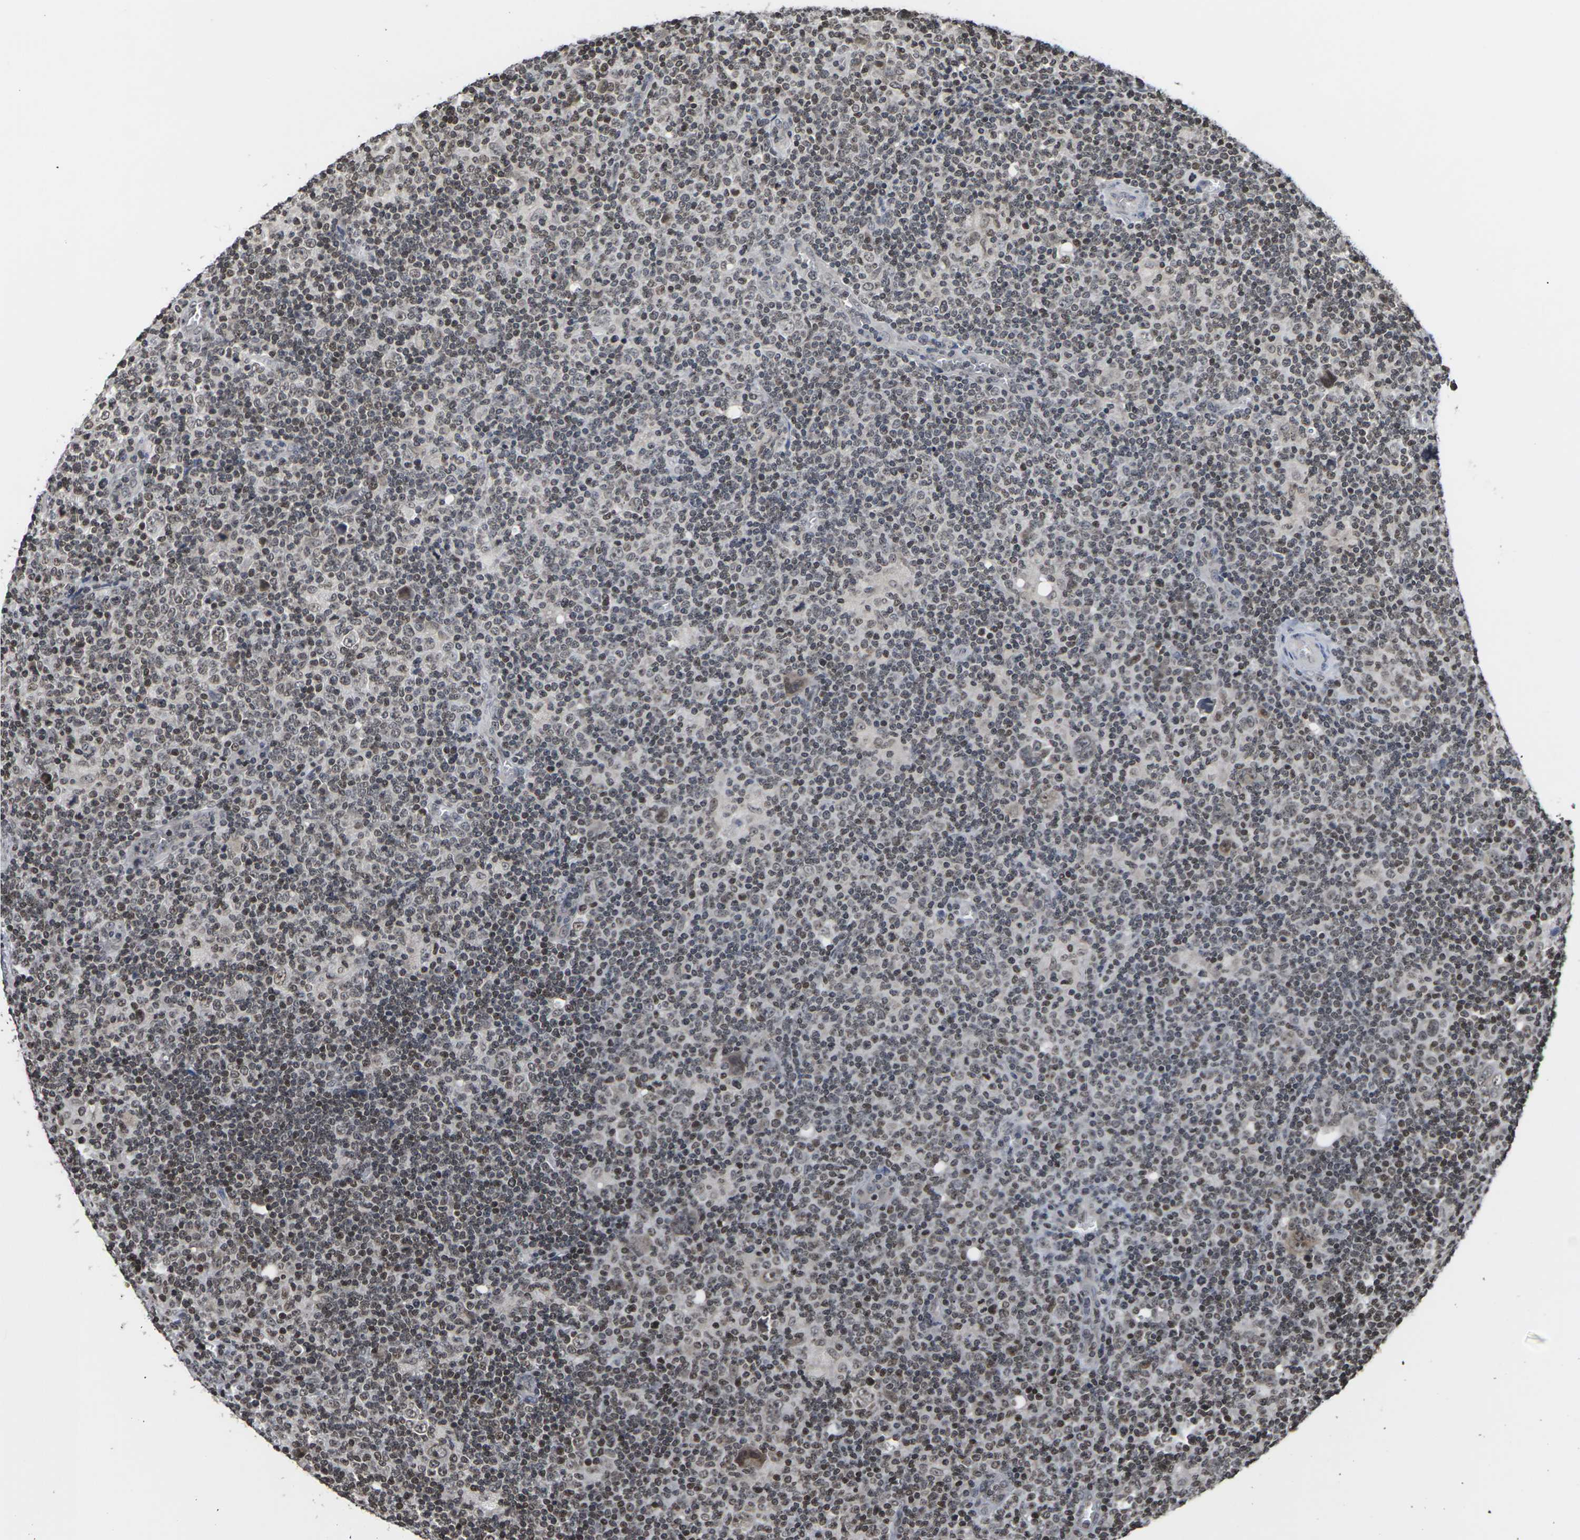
{"staining": {"intensity": "moderate", "quantity": "25%-75%", "location": "nuclear"}, "tissue": "lymphoma", "cell_type": "Tumor cells", "image_type": "cancer", "snomed": [{"axis": "morphology", "description": "Hodgkin's disease, NOS"}, {"axis": "topography", "description": "Lymph node"}], "caption": "Hodgkin's disease was stained to show a protein in brown. There is medium levels of moderate nuclear expression in about 25%-75% of tumor cells.", "gene": "ETV5", "patient": {"sex": "female", "age": 57}}